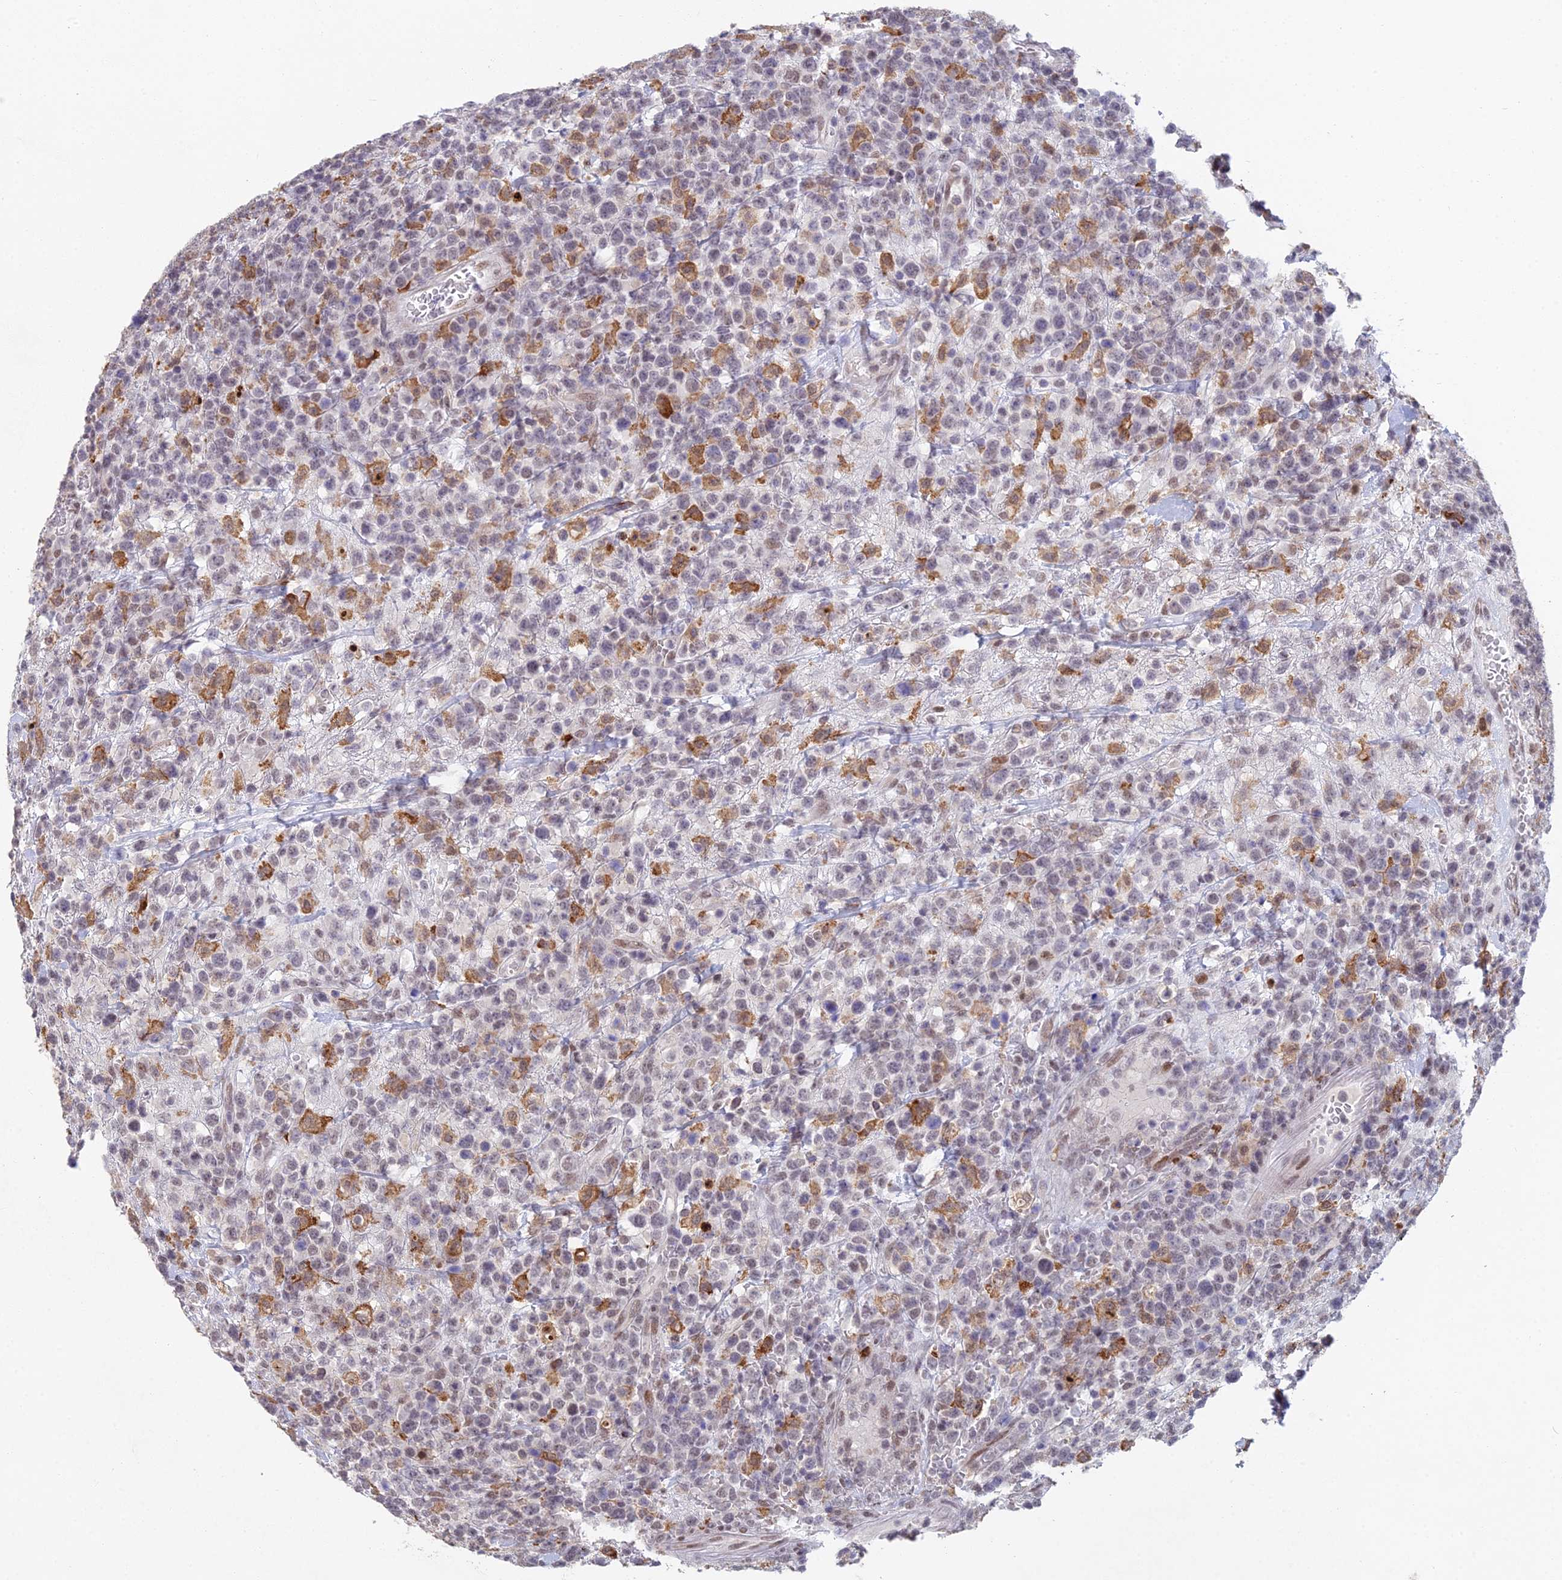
{"staining": {"intensity": "weak", "quantity": "<25%", "location": "nuclear"}, "tissue": "lymphoma", "cell_type": "Tumor cells", "image_type": "cancer", "snomed": [{"axis": "morphology", "description": "Malignant lymphoma, non-Hodgkin's type, High grade"}, {"axis": "topography", "description": "Colon"}], "caption": "This is a histopathology image of IHC staining of malignant lymphoma, non-Hodgkin's type (high-grade), which shows no staining in tumor cells.", "gene": "ABHD17A", "patient": {"sex": "female", "age": 53}}